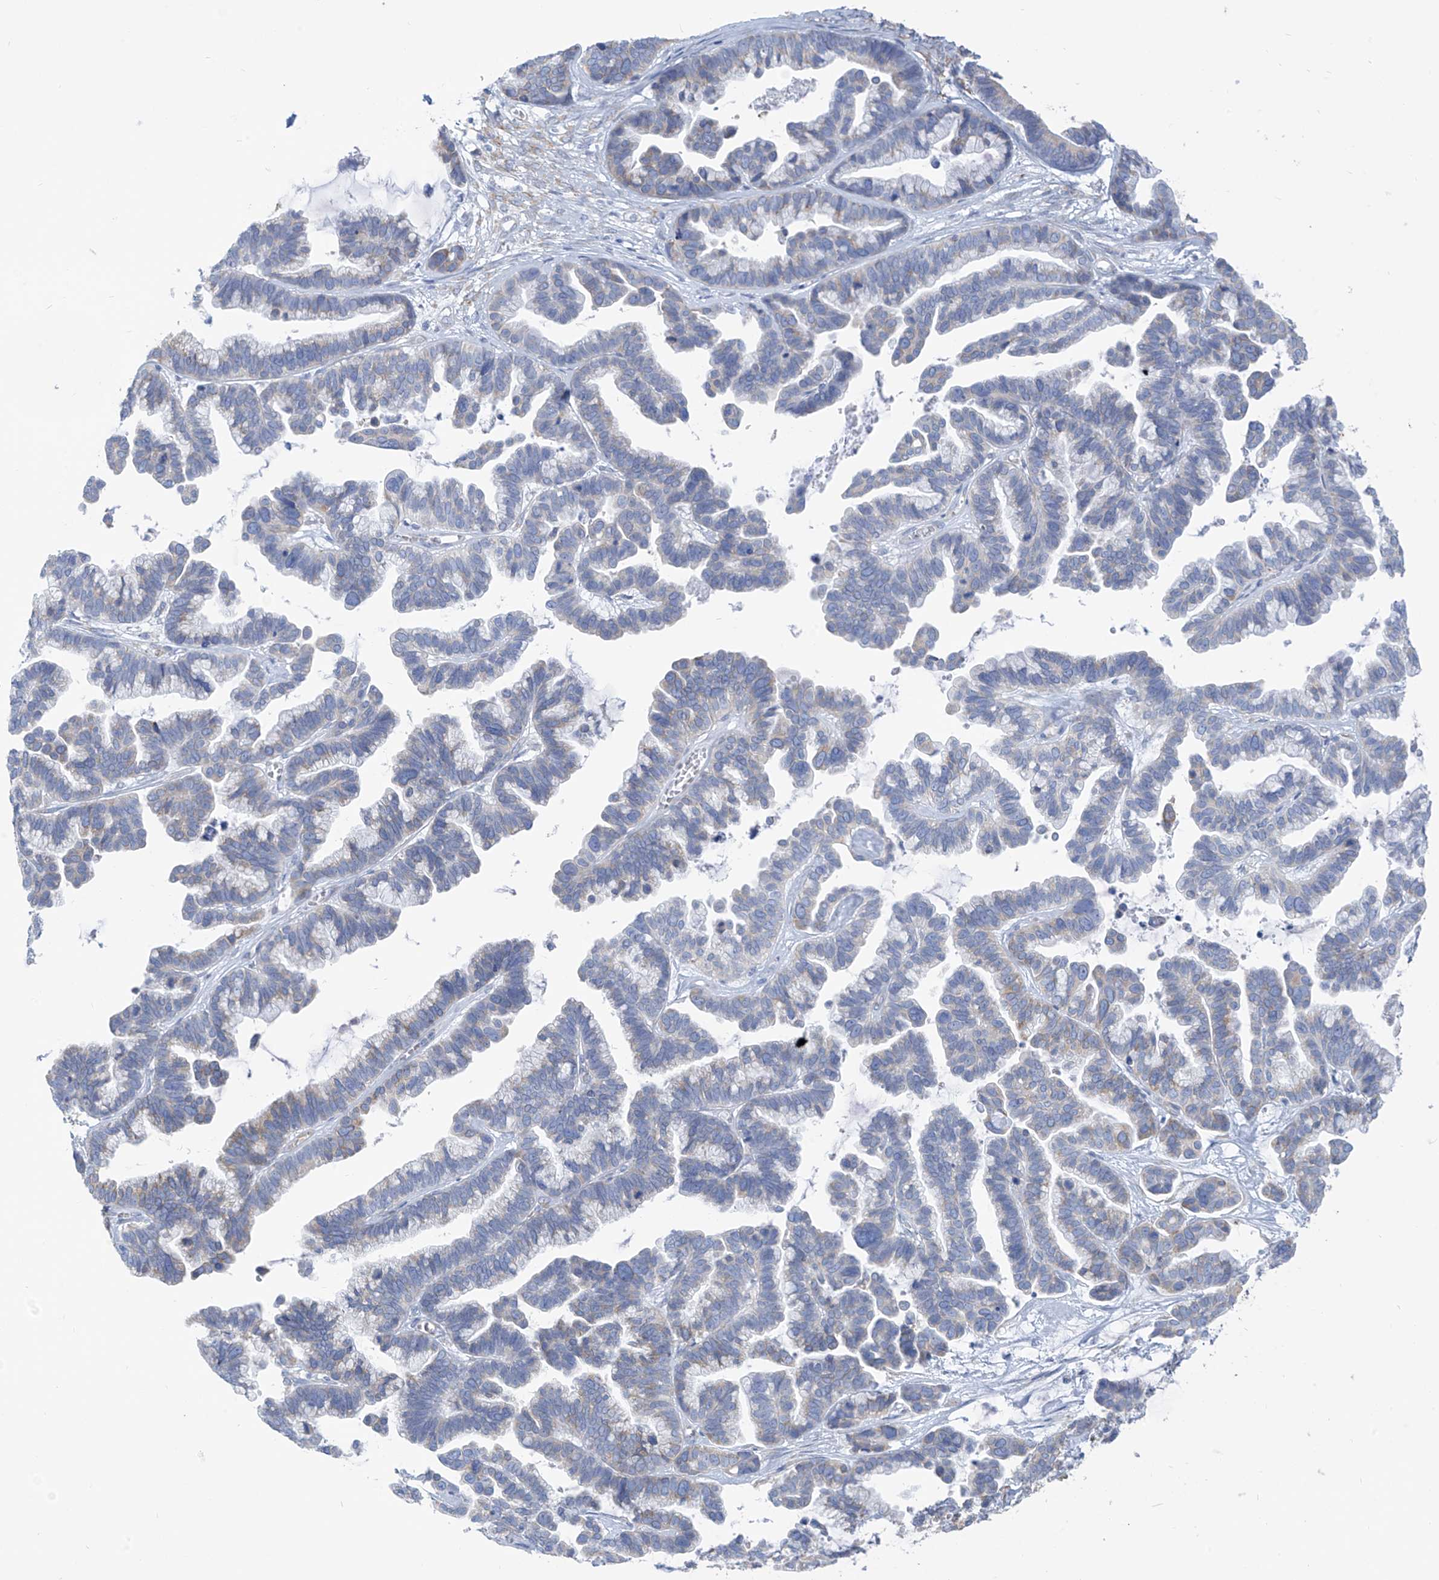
{"staining": {"intensity": "weak", "quantity": "25%-75%", "location": "cytoplasmic/membranous"}, "tissue": "ovarian cancer", "cell_type": "Tumor cells", "image_type": "cancer", "snomed": [{"axis": "morphology", "description": "Cystadenocarcinoma, serous, NOS"}, {"axis": "topography", "description": "Ovary"}], "caption": "Tumor cells show weak cytoplasmic/membranous positivity in about 25%-75% of cells in serous cystadenocarcinoma (ovarian).", "gene": "RCN2", "patient": {"sex": "female", "age": 56}}